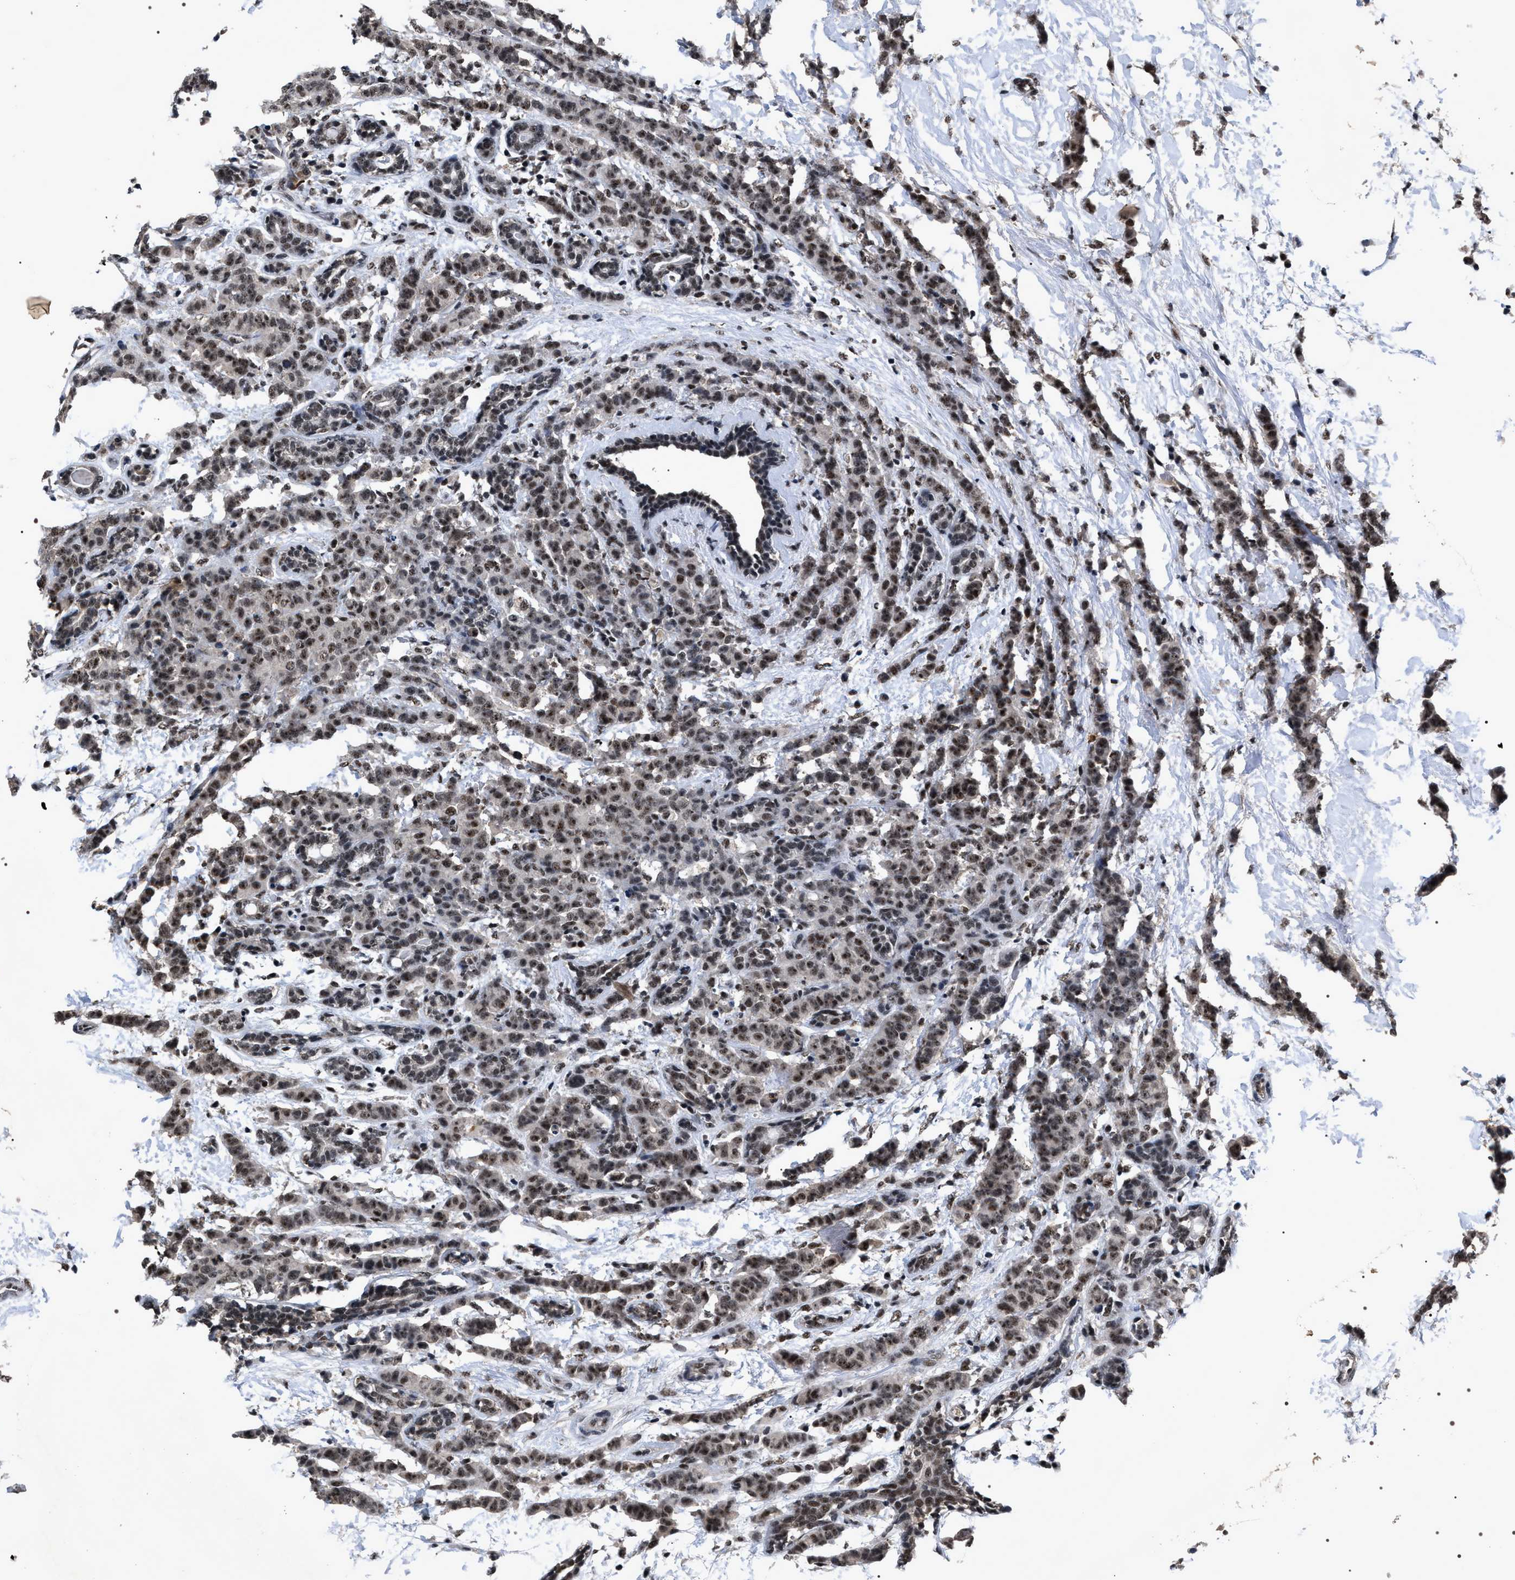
{"staining": {"intensity": "moderate", "quantity": ">75%", "location": "nuclear"}, "tissue": "breast cancer", "cell_type": "Tumor cells", "image_type": "cancer", "snomed": [{"axis": "morphology", "description": "Normal tissue, NOS"}, {"axis": "morphology", "description": "Duct carcinoma"}, {"axis": "topography", "description": "Breast"}], "caption": "Breast invasive ductal carcinoma tissue reveals moderate nuclear expression in approximately >75% of tumor cells, visualized by immunohistochemistry.", "gene": "RRP1B", "patient": {"sex": "female", "age": 40}}